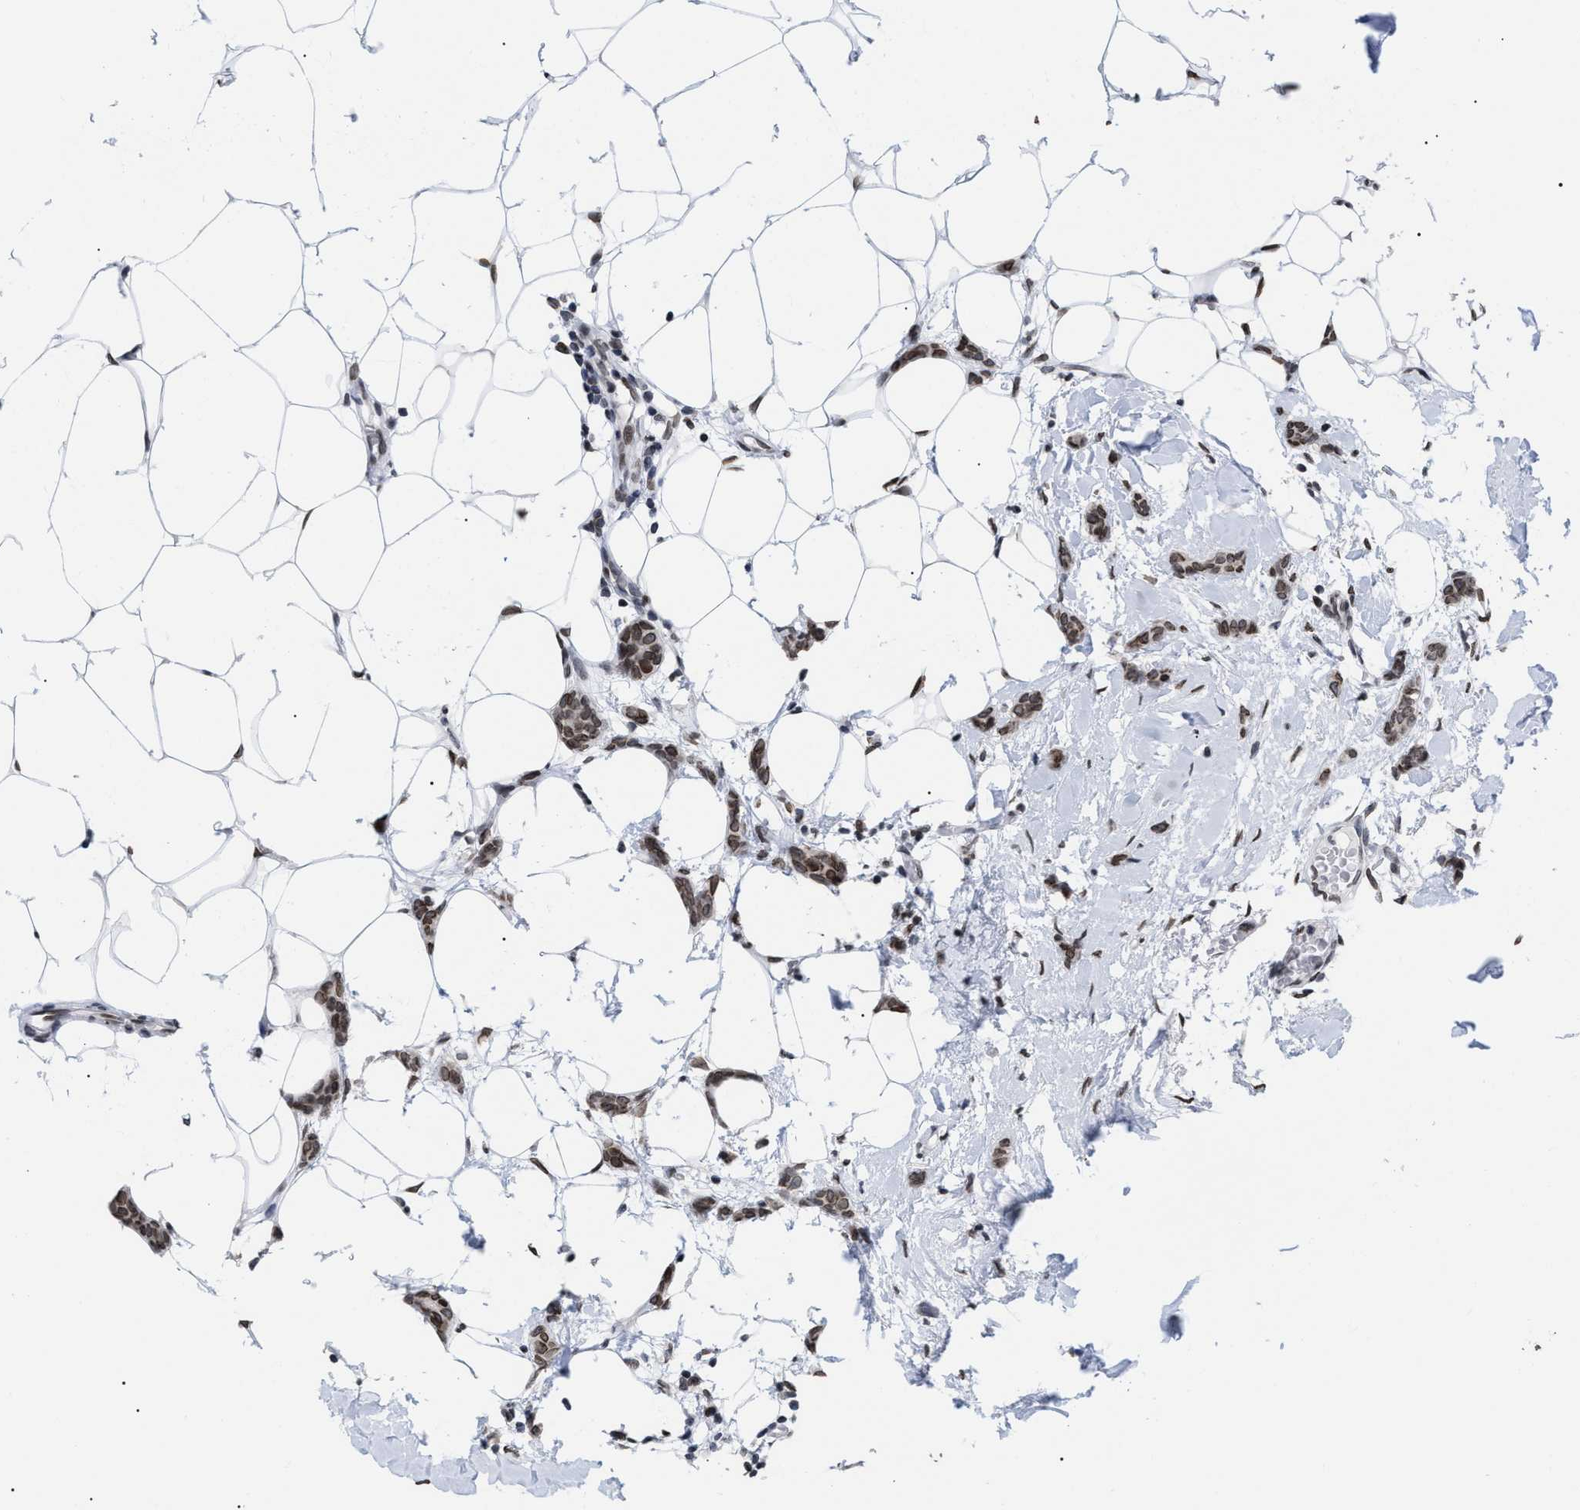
{"staining": {"intensity": "moderate", "quantity": ">75%", "location": "nuclear"}, "tissue": "breast cancer", "cell_type": "Tumor cells", "image_type": "cancer", "snomed": [{"axis": "morphology", "description": "Lobular carcinoma"}, {"axis": "topography", "description": "Skin"}, {"axis": "topography", "description": "Breast"}], "caption": "Breast cancer stained for a protein reveals moderate nuclear positivity in tumor cells.", "gene": "TPR", "patient": {"sex": "female", "age": 46}}